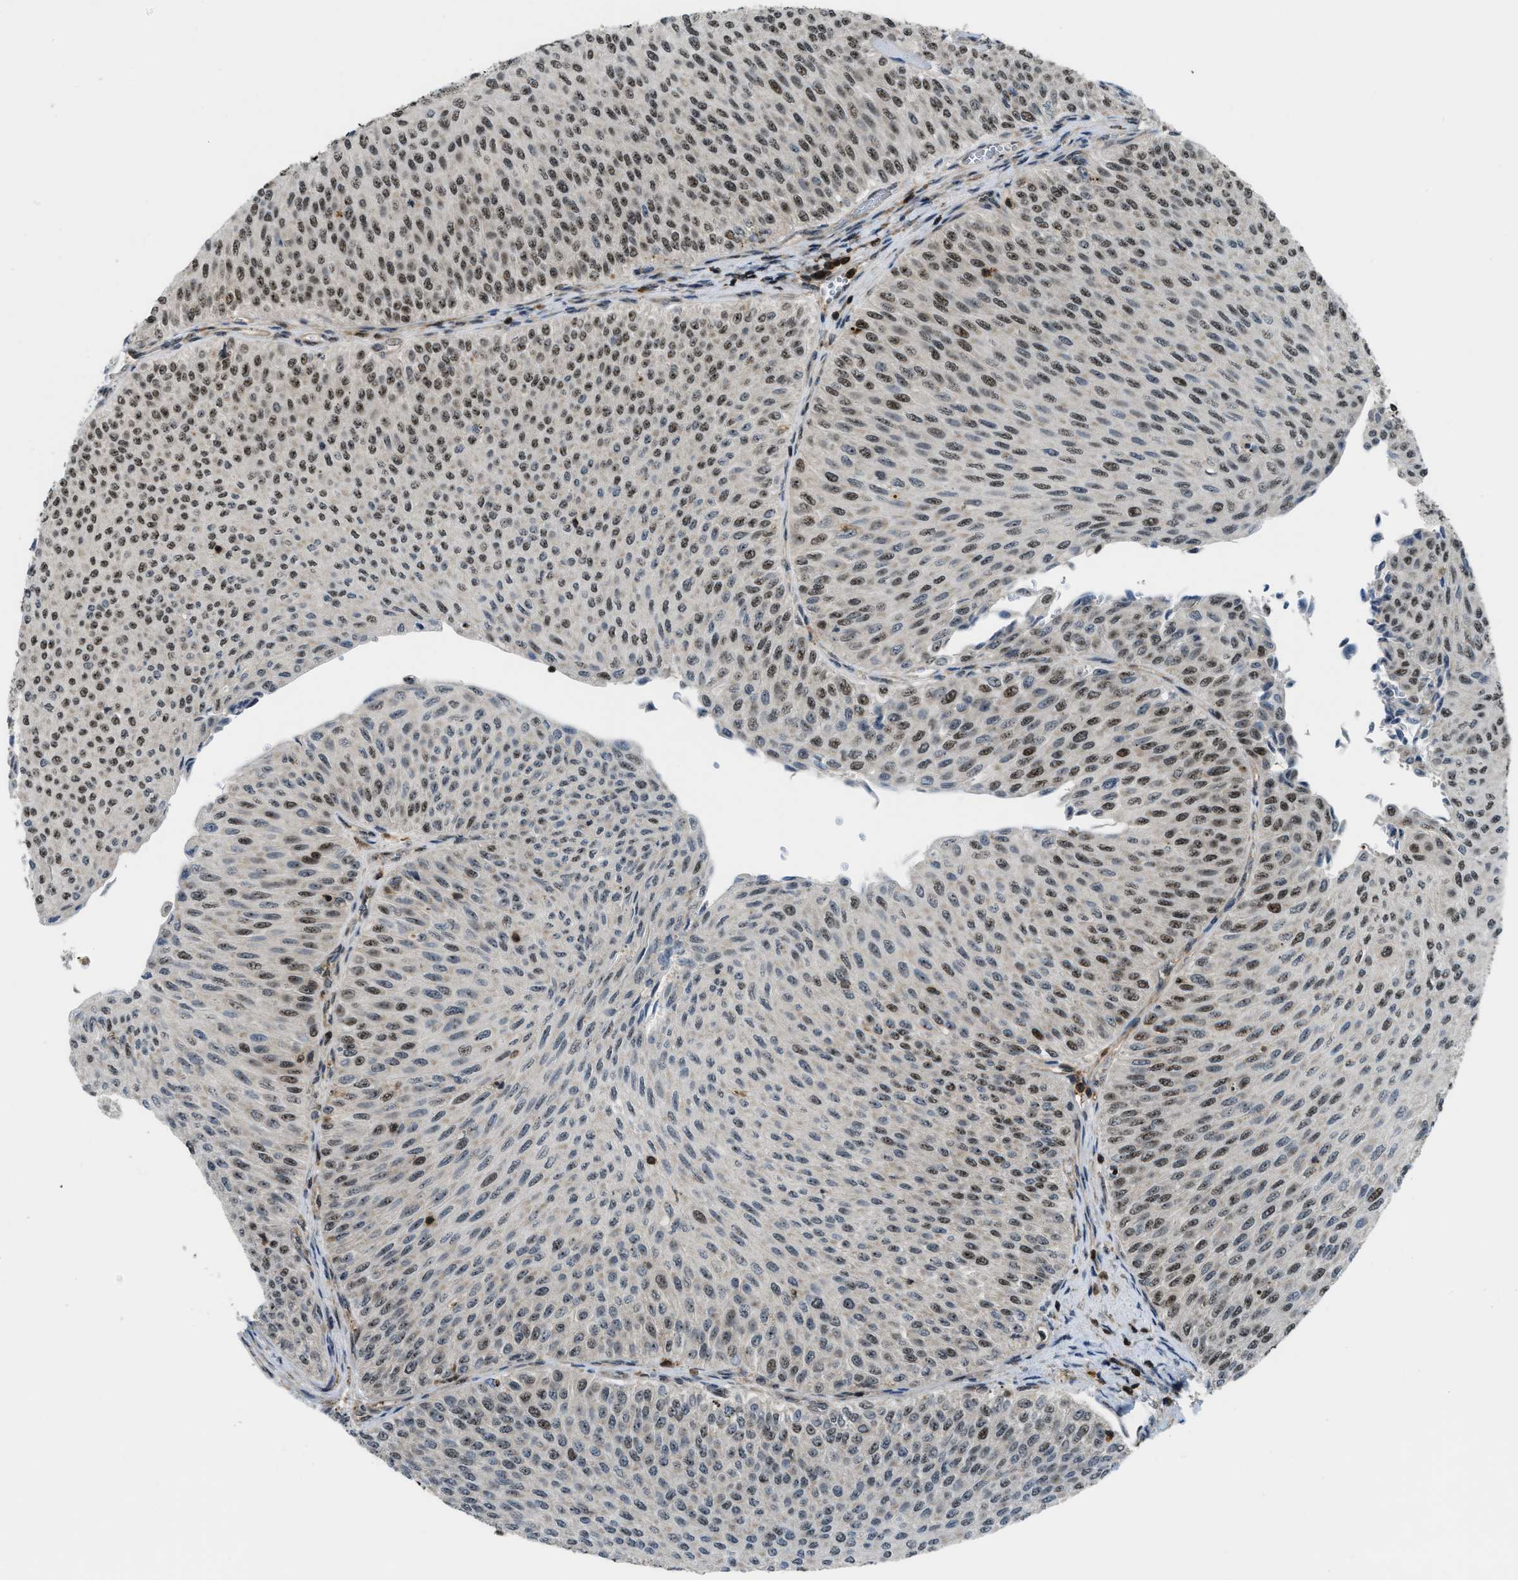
{"staining": {"intensity": "moderate", "quantity": "25%-75%", "location": "nuclear"}, "tissue": "urothelial cancer", "cell_type": "Tumor cells", "image_type": "cancer", "snomed": [{"axis": "morphology", "description": "Urothelial carcinoma, Low grade"}, {"axis": "topography", "description": "Urinary bladder"}], "caption": "Protein expression analysis of human urothelial carcinoma (low-grade) reveals moderate nuclear staining in about 25%-75% of tumor cells. (IHC, brightfield microscopy, high magnification).", "gene": "E2F1", "patient": {"sex": "male", "age": 78}}